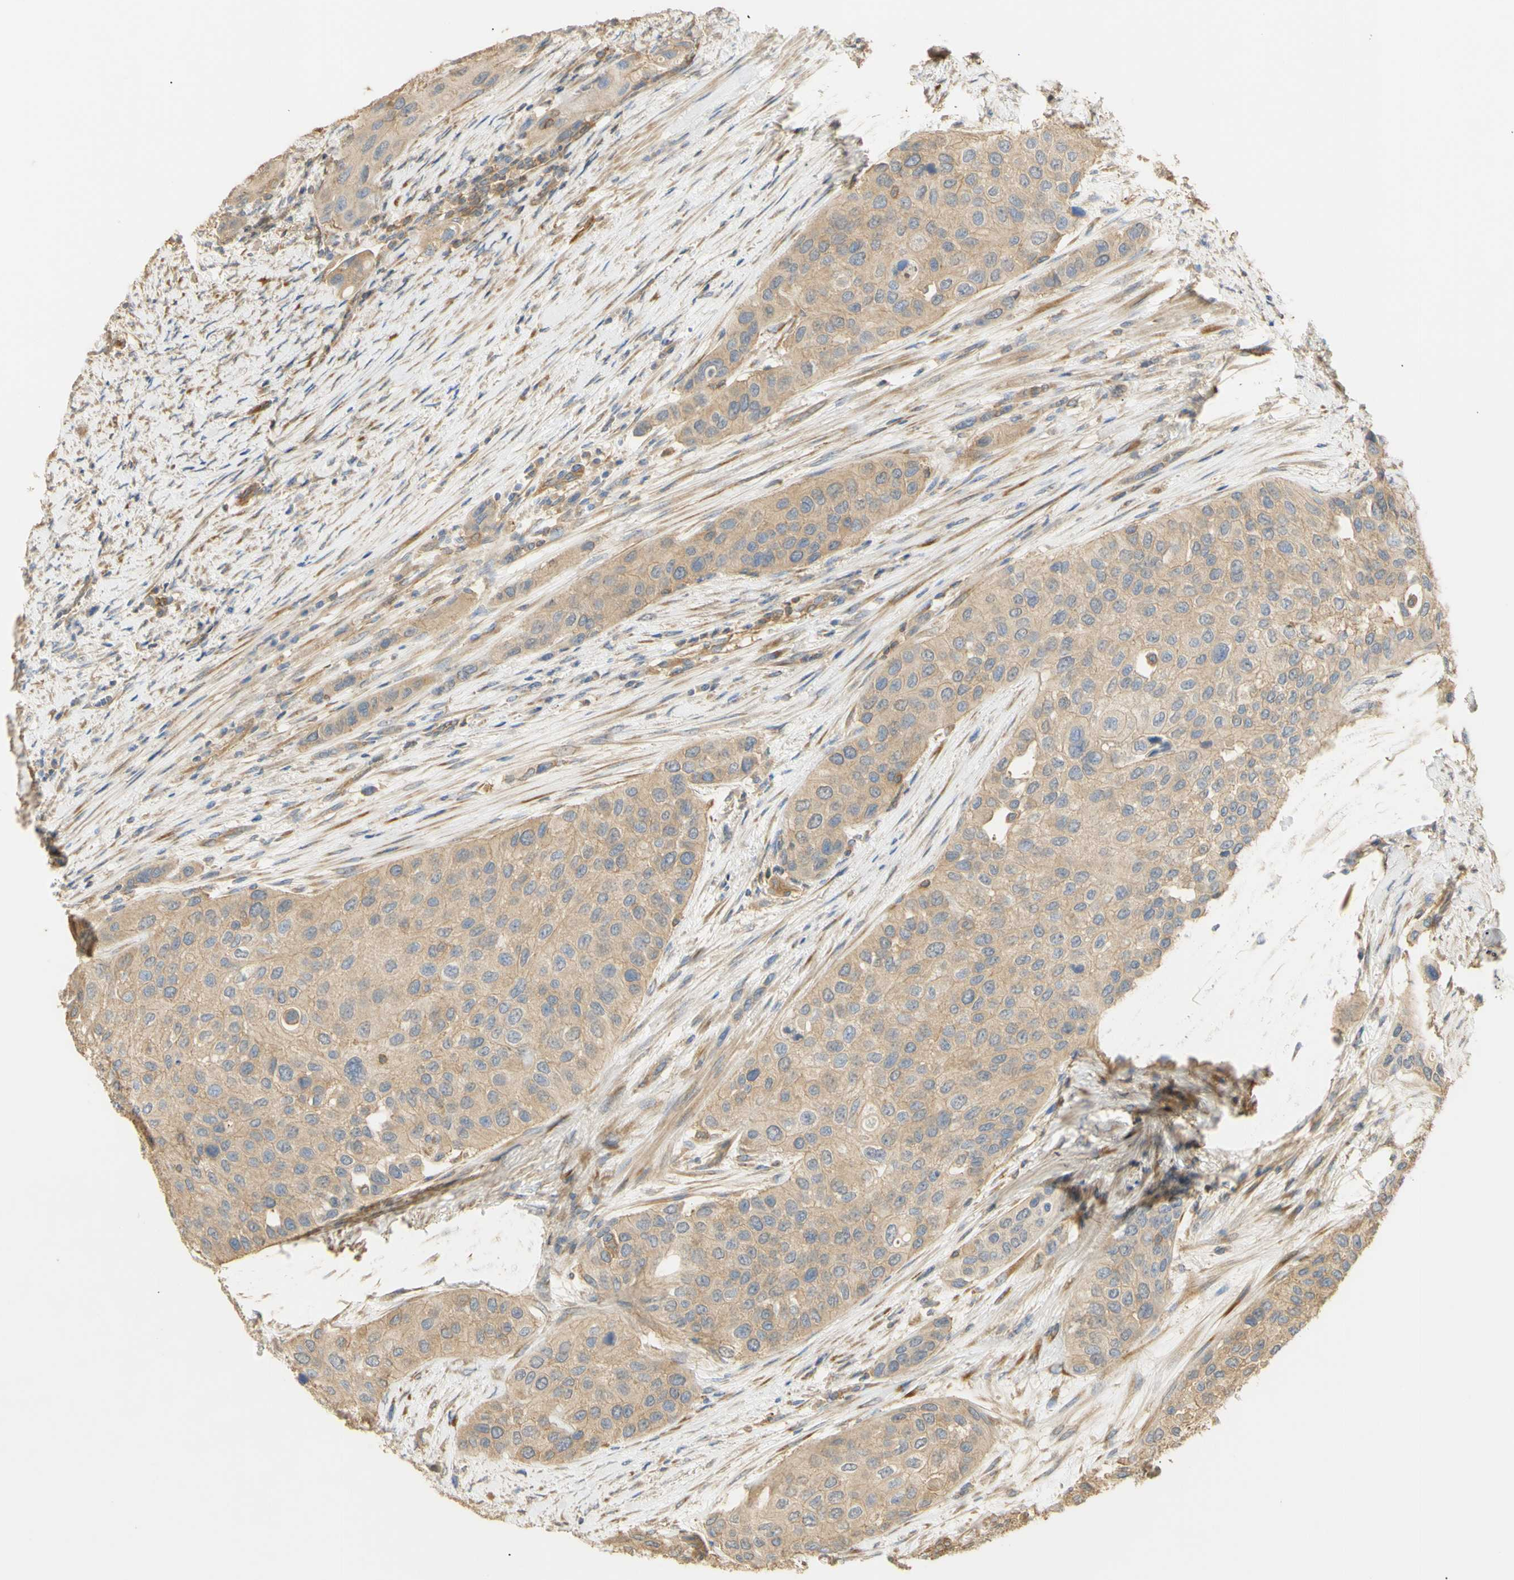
{"staining": {"intensity": "weak", "quantity": ">75%", "location": "cytoplasmic/membranous"}, "tissue": "urothelial cancer", "cell_type": "Tumor cells", "image_type": "cancer", "snomed": [{"axis": "morphology", "description": "Urothelial carcinoma, High grade"}, {"axis": "topography", "description": "Urinary bladder"}], "caption": "Human urothelial carcinoma (high-grade) stained with a brown dye reveals weak cytoplasmic/membranous positive expression in approximately >75% of tumor cells.", "gene": "KCNE4", "patient": {"sex": "female", "age": 56}}